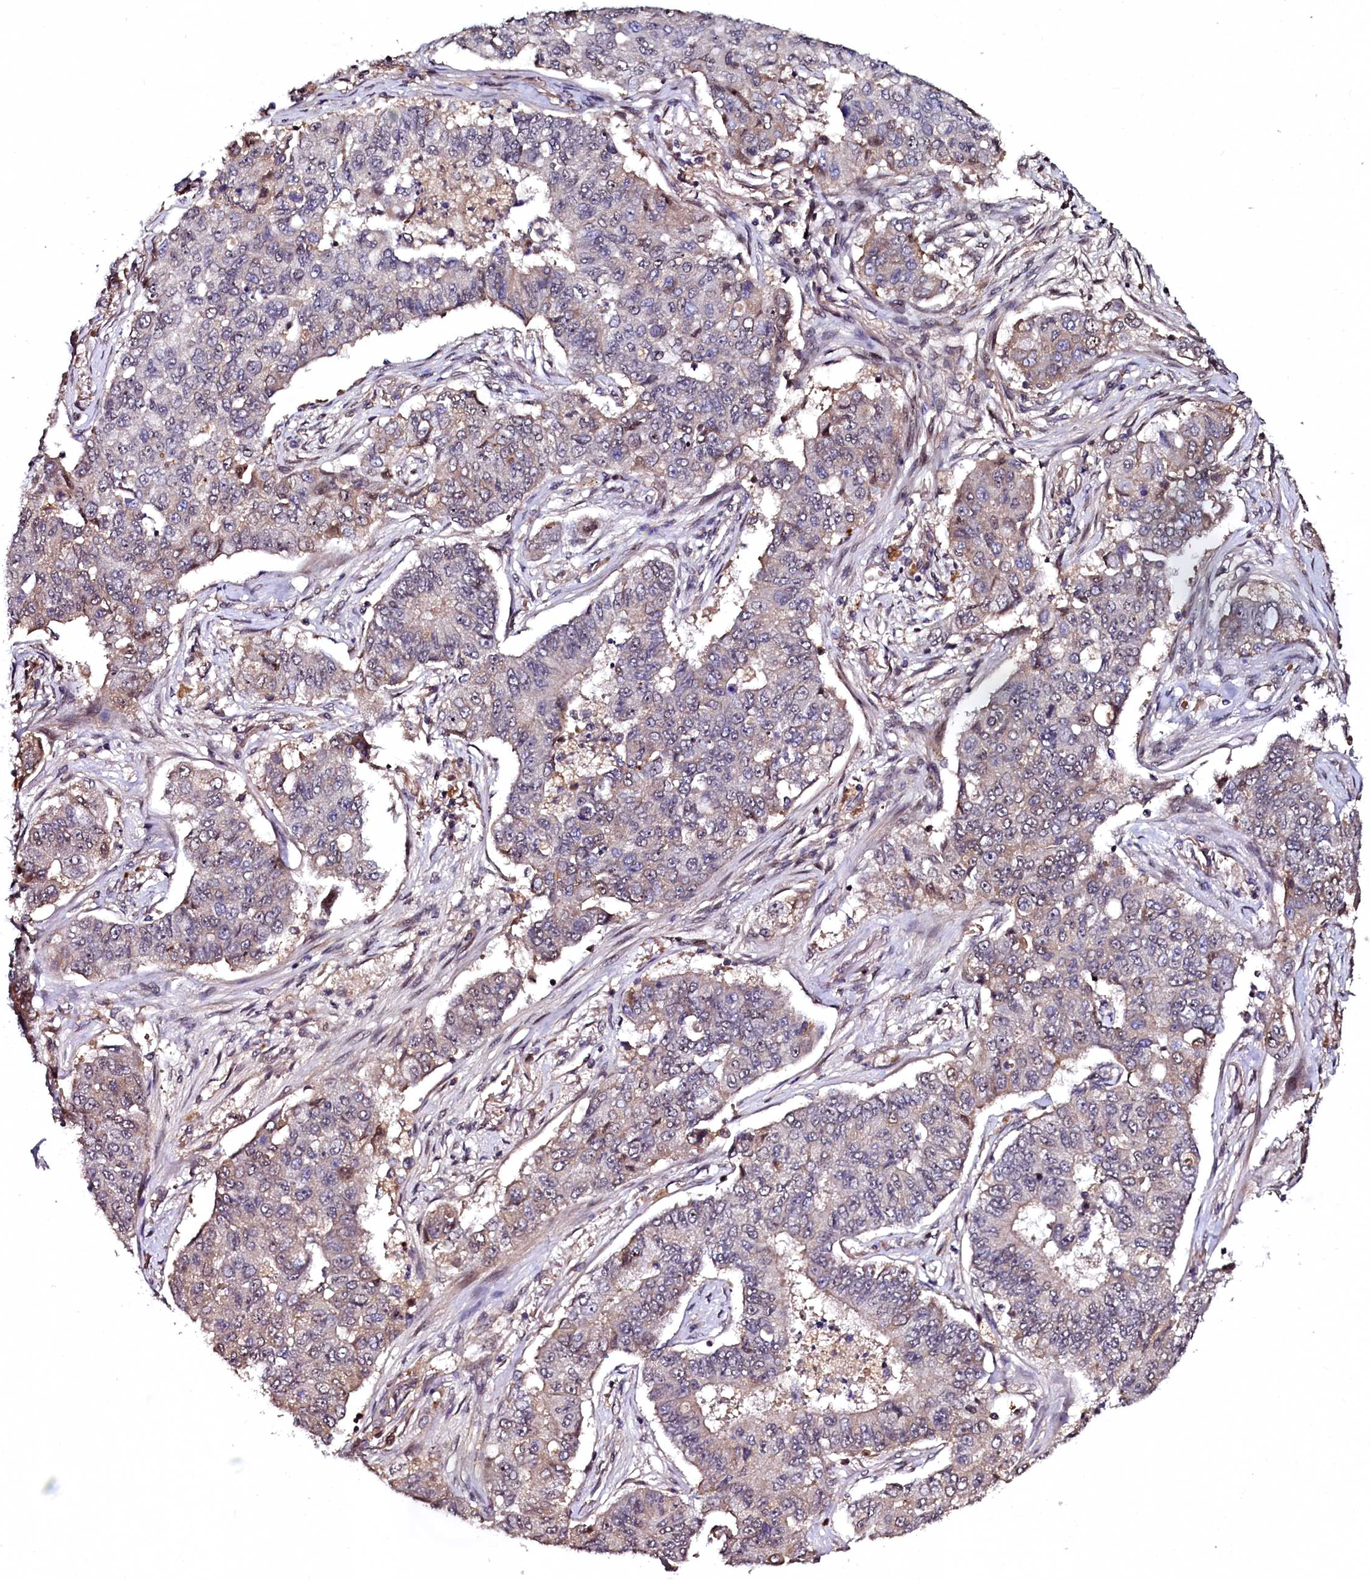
{"staining": {"intensity": "weak", "quantity": "<25%", "location": "cytoplasmic/membranous"}, "tissue": "lung cancer", "cell_type": "Tumor cells", "image_type": "cancer", "snomed": [{"axis": "morphology", "description": "Squamous cell carcinoma, NOS"}, {"axis": "topography", "description": "Lung"}], "caption": "A high-resolution photomicrograph shows immunohistochemistry (IHC) staining of lung cancer, which displays no significant staining in tumor cells.", "gene": "N4BP1", "patient": {"sex": "male", "age": 74}}